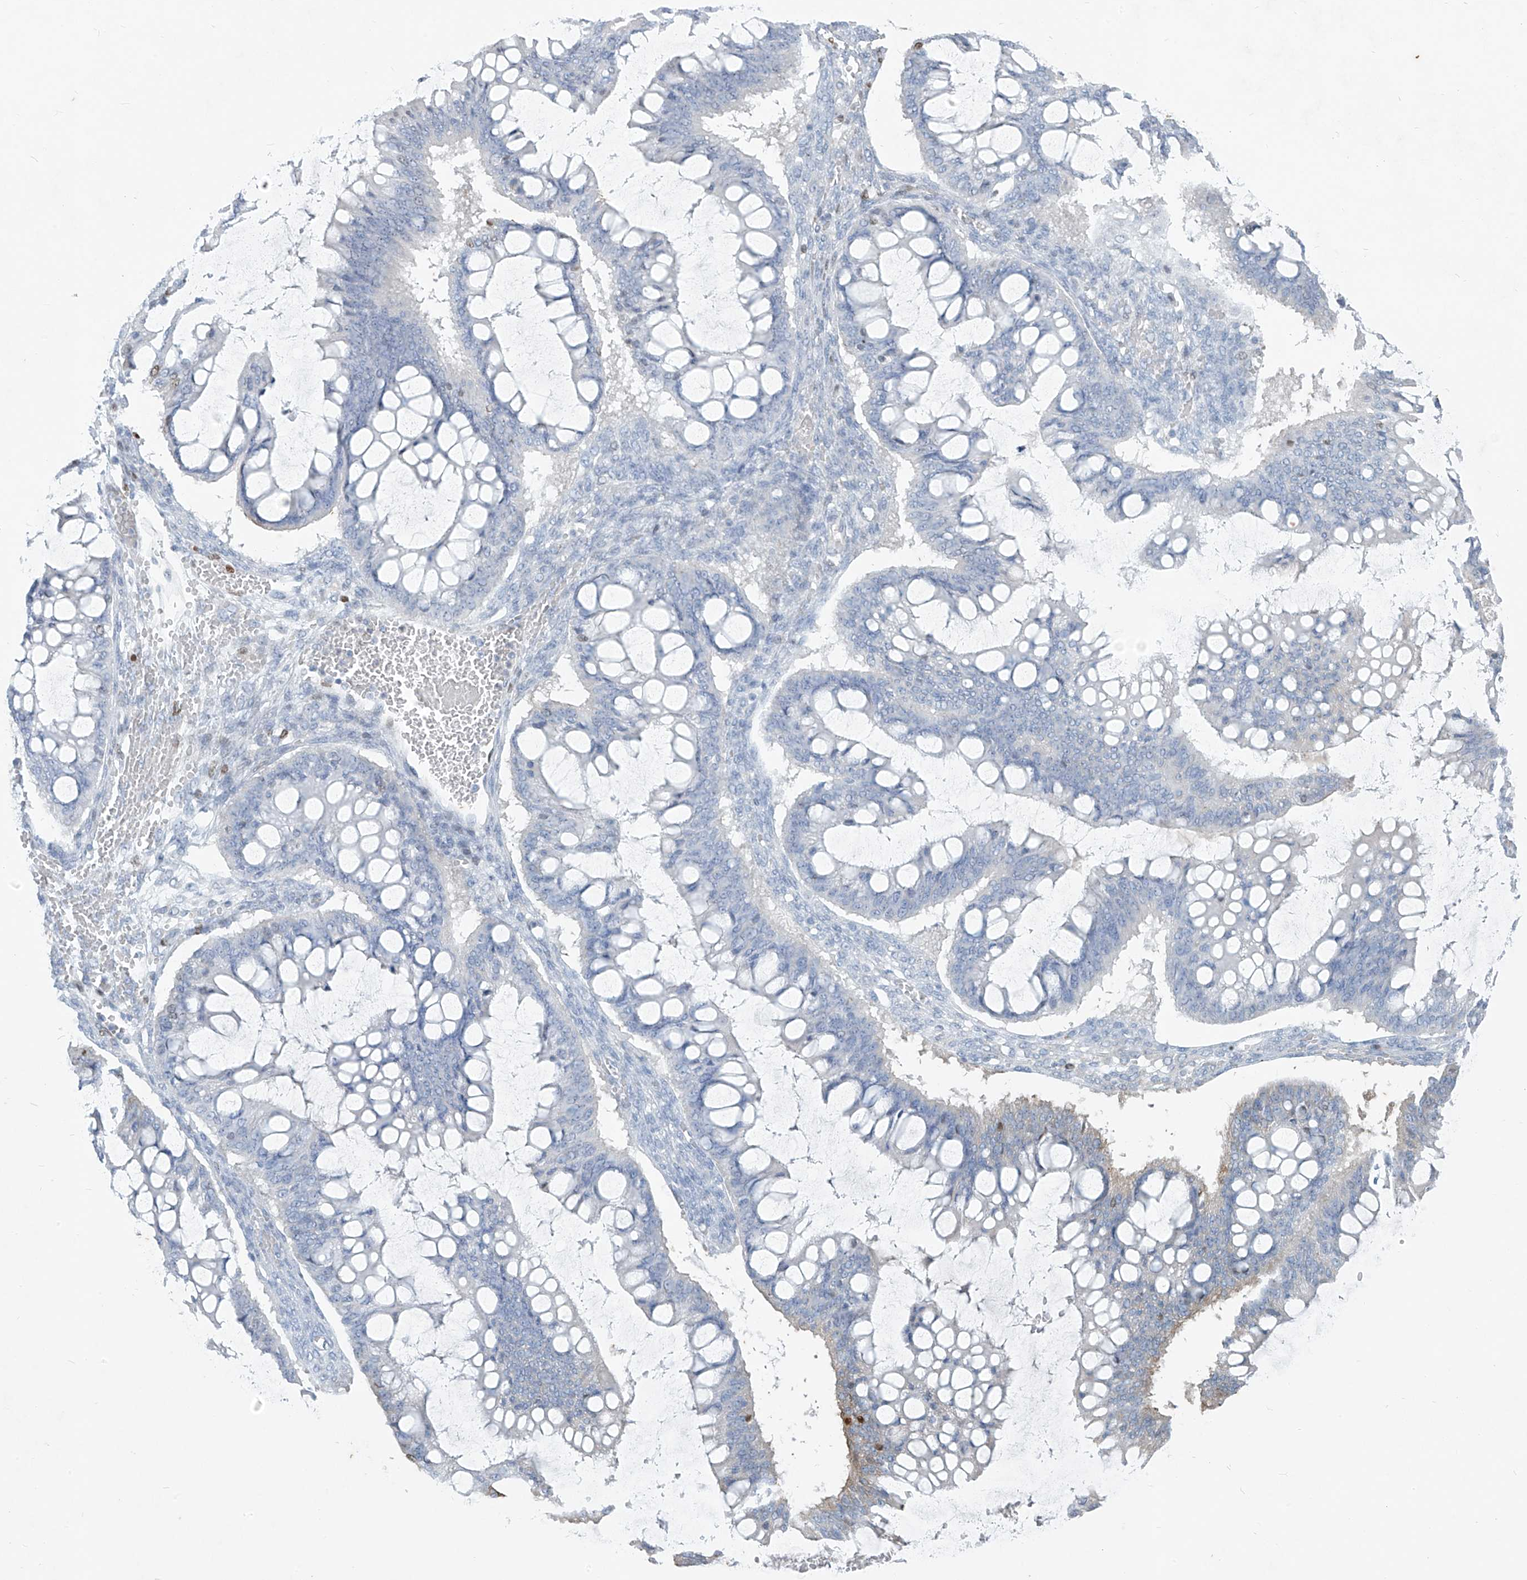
{"staining": {"intensity": "negative", "quantity": "none", "location": "none"}, "tissue": "ovarian cancer", "cell_type": "Tumor cells", "image_type": "cancer", "snomed": [{"axis": "morphology", "description": "Cystadenocarcinoma, mucinous, NOS"}, {"axis": "topography", "description": "Ovary"}], "caption": "High magnification brightfield microscopy of mucinous cystadenocarcinoma (ovarian) stained with DAB (brown) and counterstained with hematoxylin (blue): tumor cells show no significant staining.", "gene": "CX3CR1", "patient": {"sex": "female", "age": 73}}